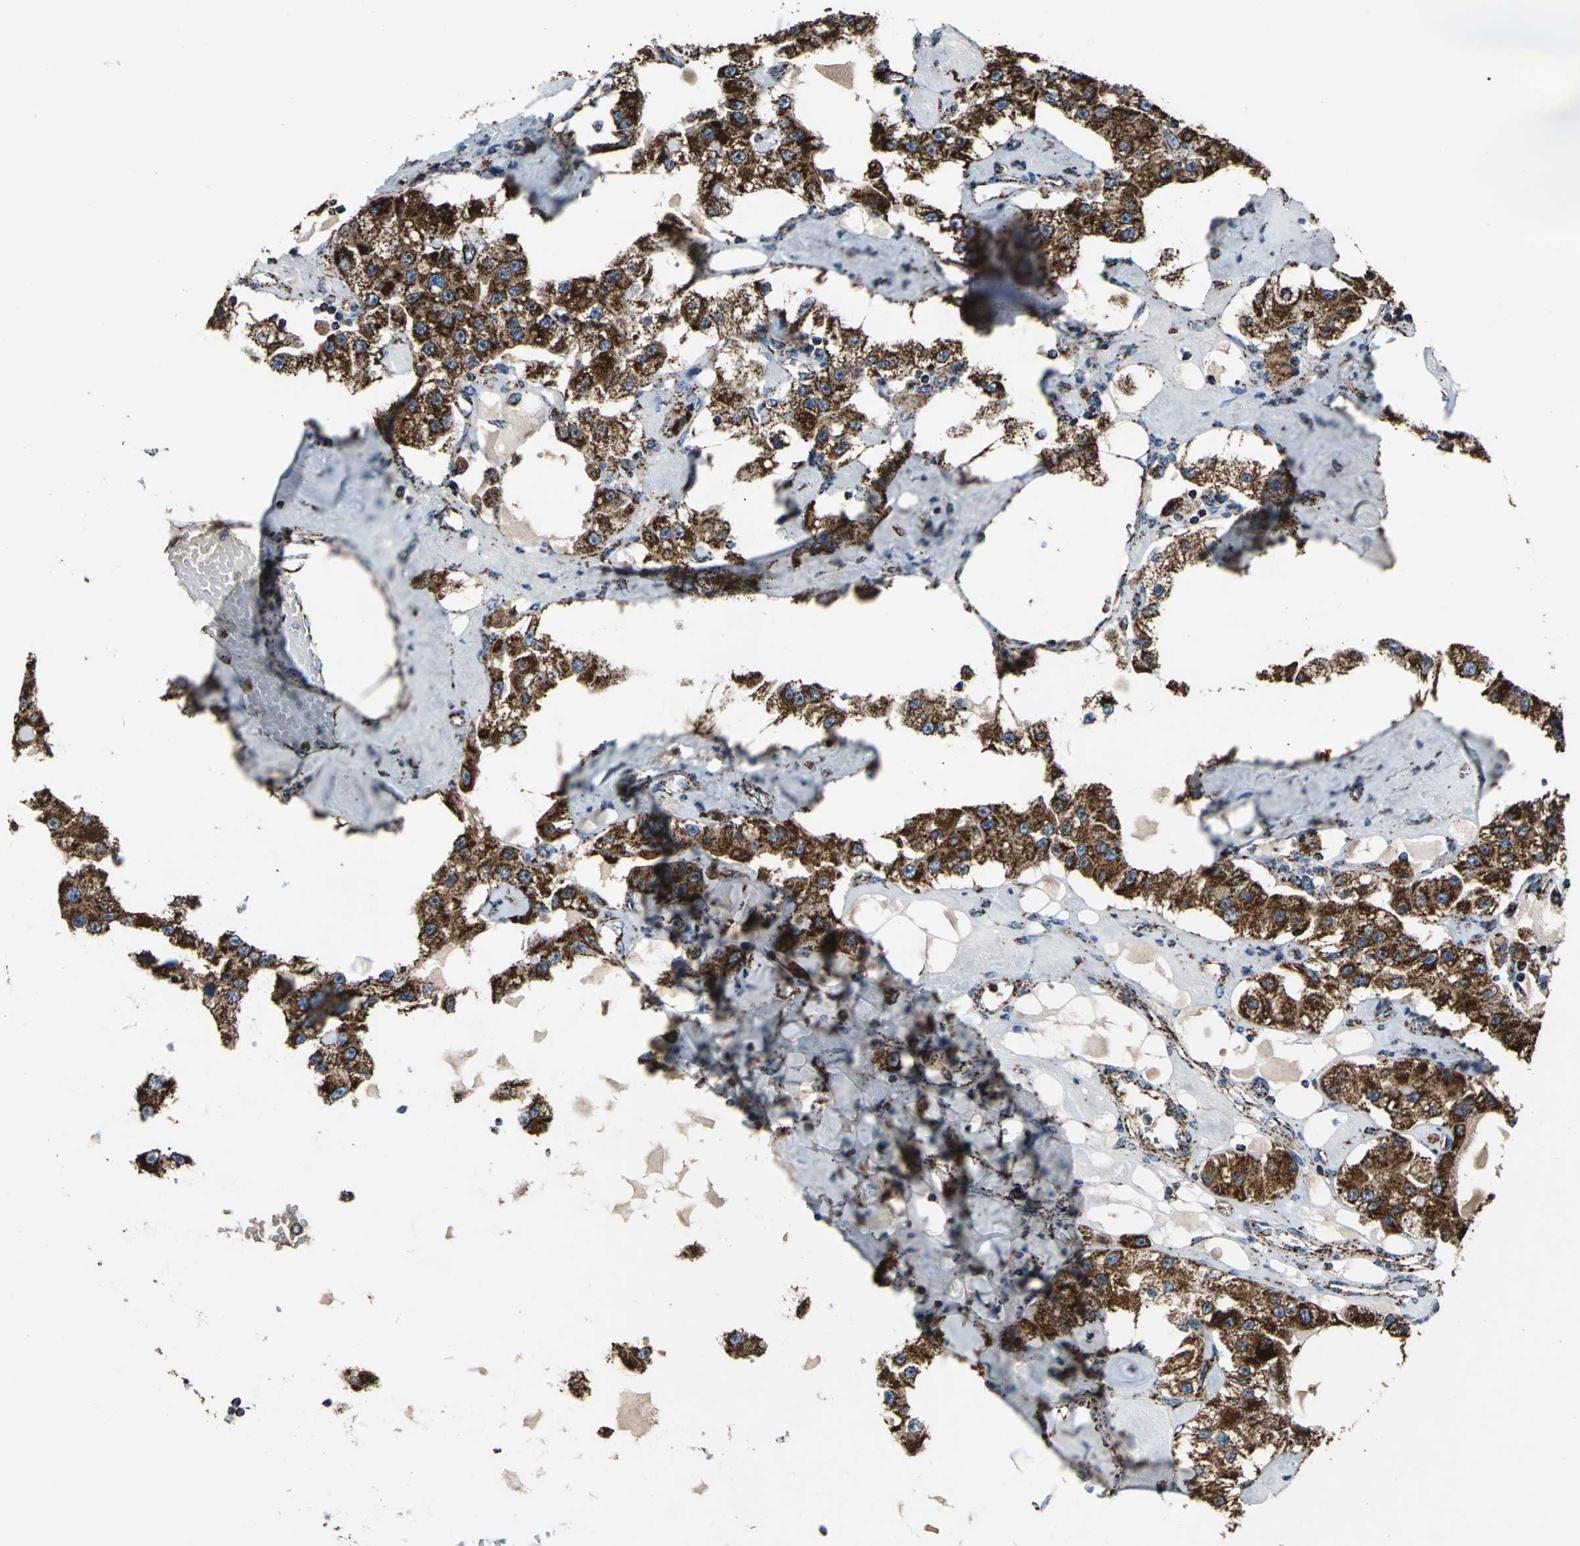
{"staining": {"intensity": "strong", "quantity": ">75%", "location": "cytoplasmic/membranous"}, "tissue": "carcinoid", "cell_type": "Tumor cells", "image_type": "cancer", "snomed": [{"axis": "morphology", "description": "Carcinoid, malignant, NOS"}, {"axis": "topography", "description": "Pancreas"}], "caption": "The immunohistochemical stain shows strong cytoplasmic/membranous positivity in tumor cells of carcinoid tissue. The staining was performed using DAB (3,3'-diaminobenzidine), with brown indicating positive protein expression. Nuclei are stained blue with hematoxylin.", "gene": "ECH1", "patient": {"sex": "male", "age": 41}}